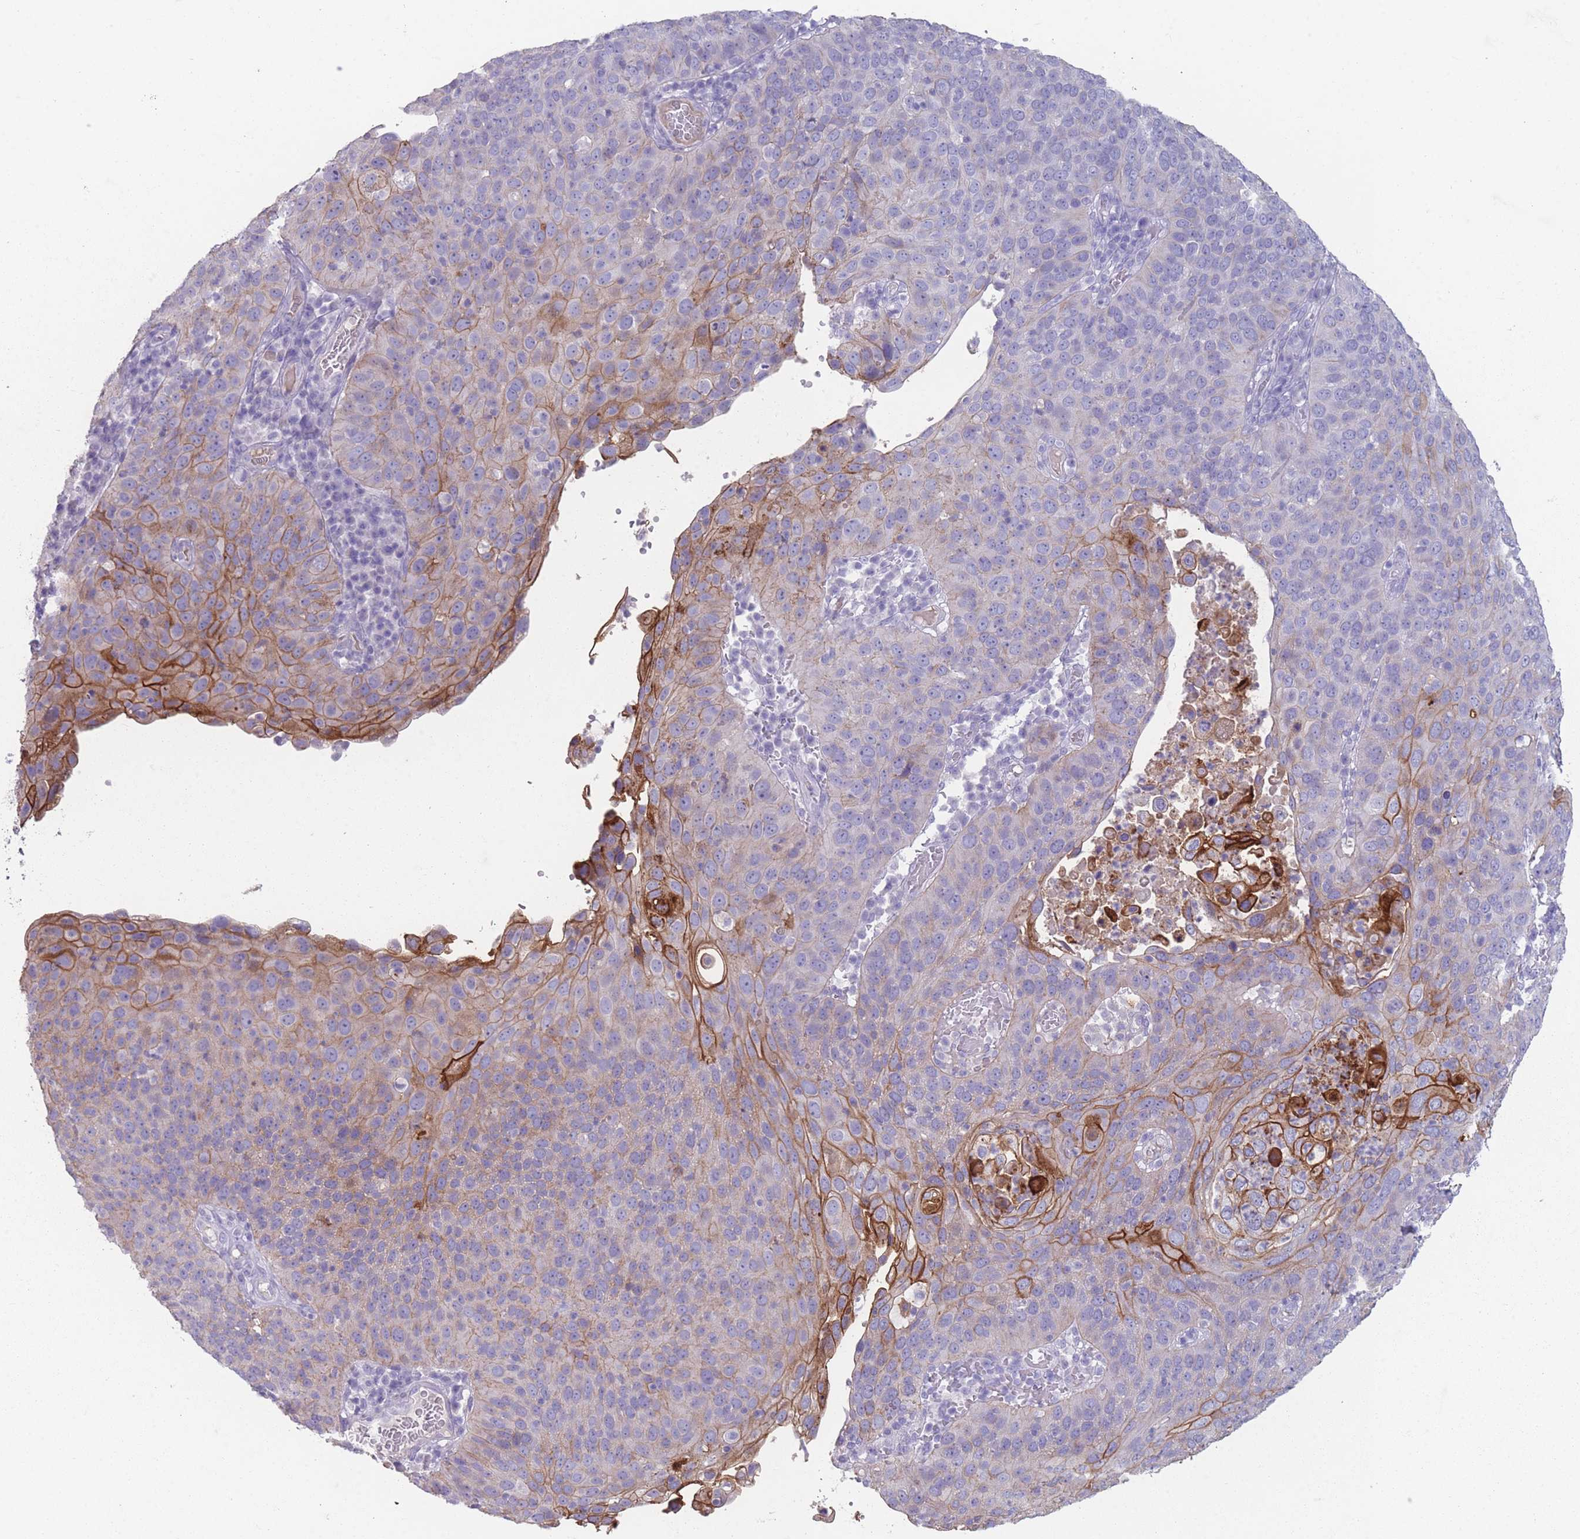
{"staining": {"intensity": "strong", "quantity": "<25%", "location": "cytoplasmic/membranous"}, "tissue": "cervical cancer", "cell_type": "Tumor cells", "image_type": "cancer", "snomed": [{"axis": "morphology", "description": "Squamous cell carcinoma, NOS"}, {"axis": "topography", "description": "Cervix"}], "caption": "IHC of cervical squamous cell carcinoma displays medium levels of strong cytoplasmic/membranous positivity in about <25% of tumor cells.", "gene": "RHBG", "patient": {"sex": "female", "age": 36}}